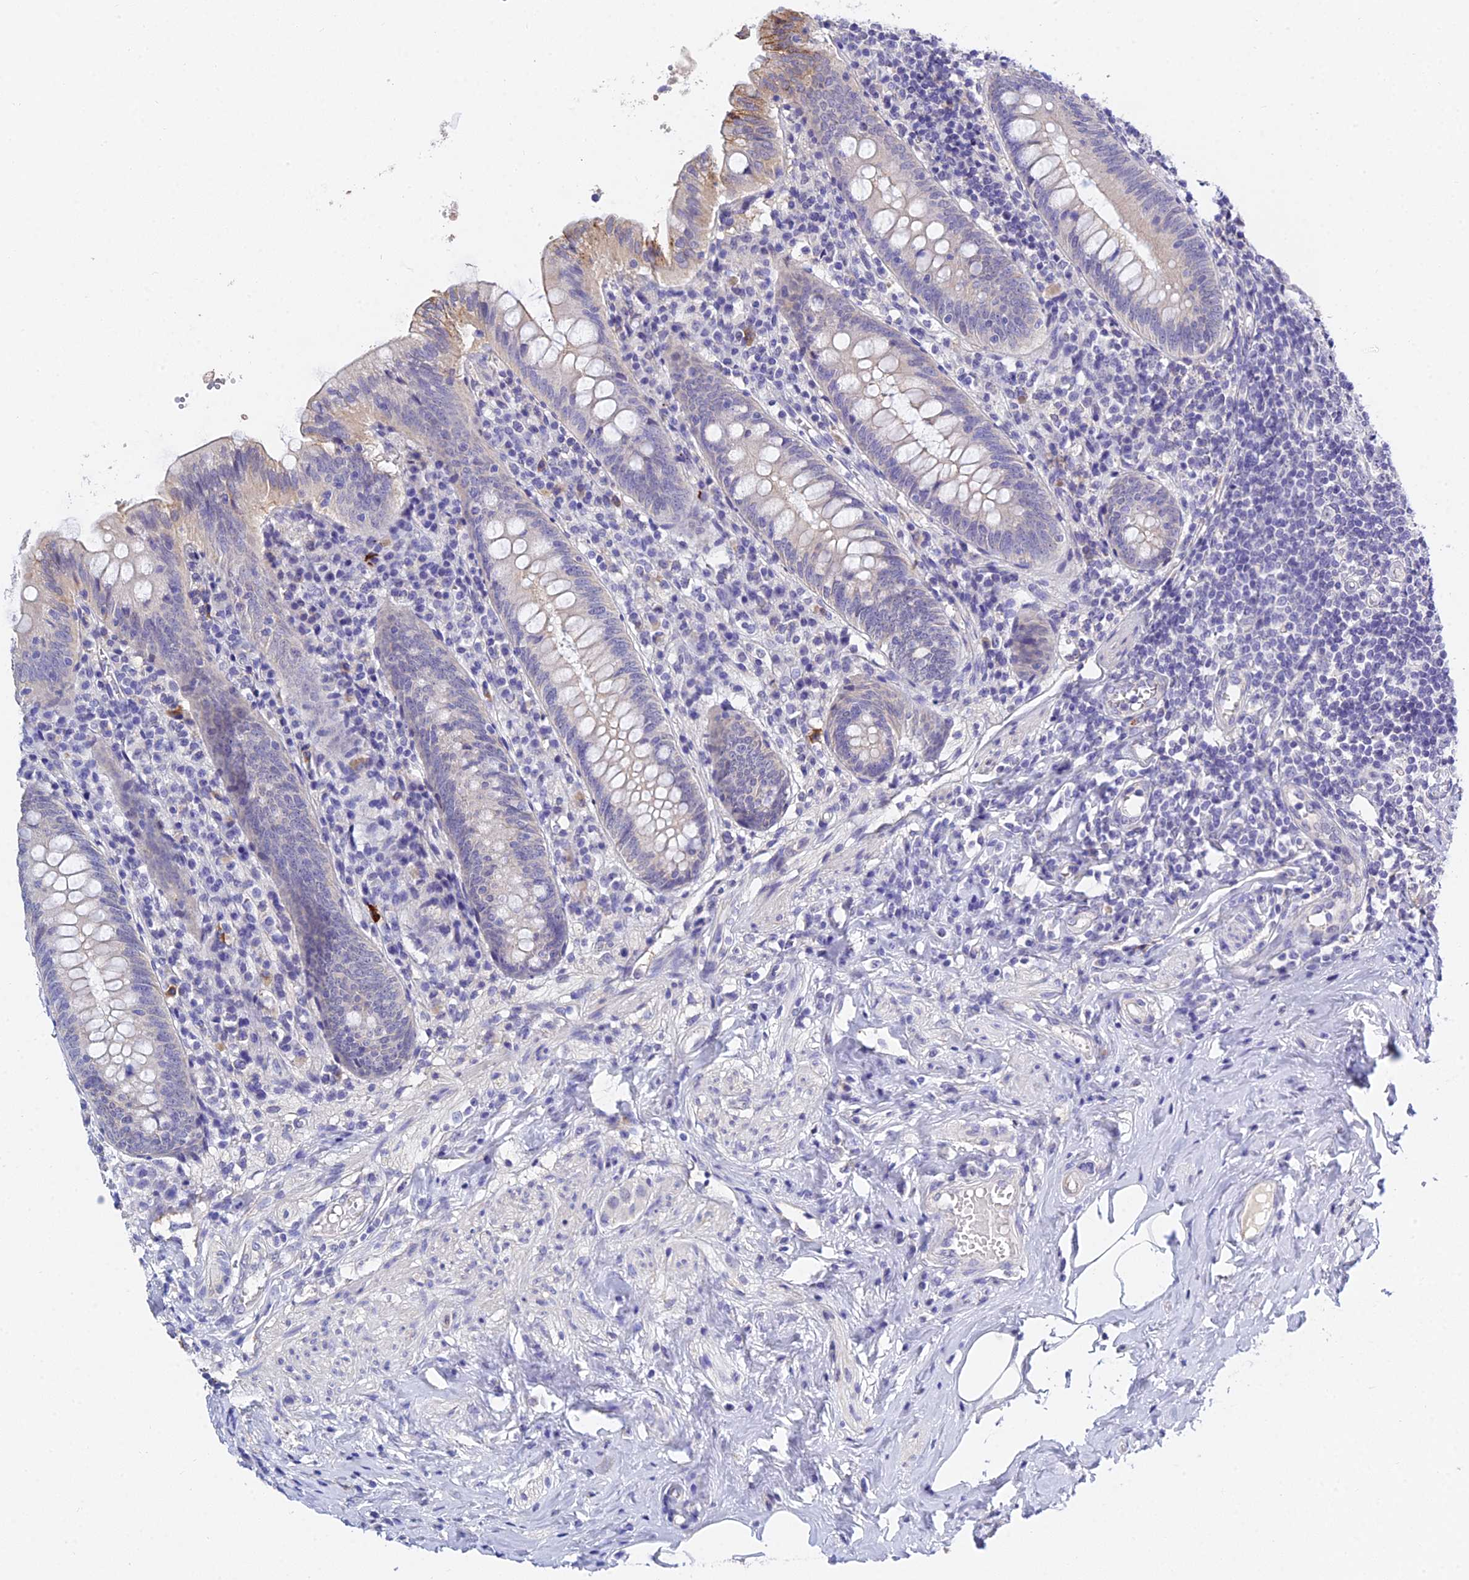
{"staining": {"intensity": "weak", "quantity": "<25%", "location": "cytoplasmic/membranous"}, "tissue": "appendix", "cell_type": "Glandular cells", "image_type": "normal", "snomed": [{"axis": "morphology", "description": "Normal tissue, NOS"}, {"axis": "topography", "description": "Appendix"}], "caption": "Normal appendix was stained to show a protein in brown. There is no significant staining in glandular cells. Brightfield microscopy of immunohistochemistry stained with DAB (3,3'-diaminobenzidine) (brown) and hematoxylin (blue), captured at high magnification.", "gene": "HOXB1", "patient": {"sex": "female", "age": 54}}